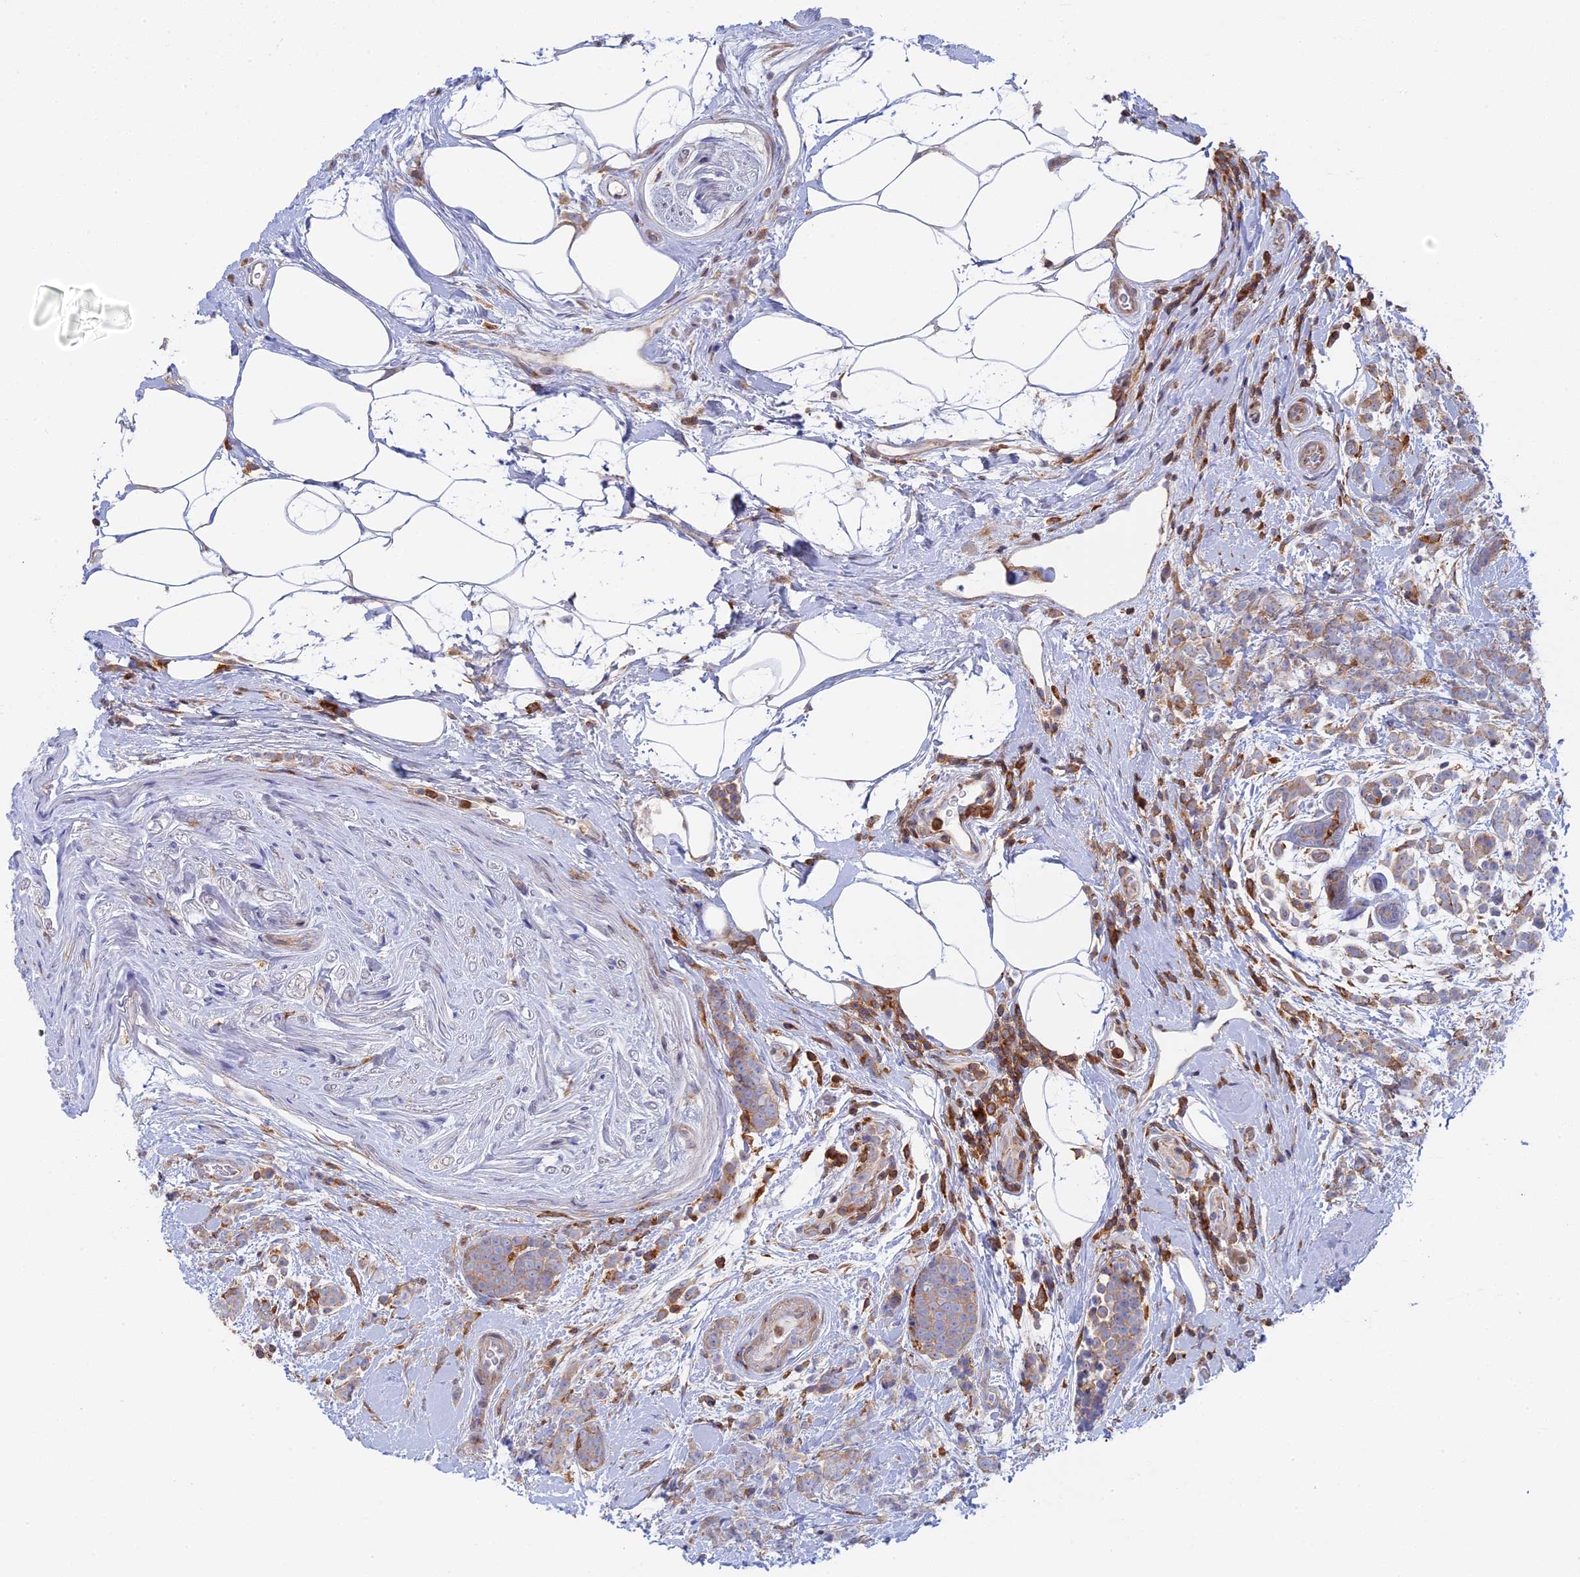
{"staining": {"intensity": "weak", "quantity": "25%-75%", "location": "cytoplasmic/membranous"}, "tissue": "breast cancer", "cell_type": "Tumor cells", "image_type": "cancer", "snomed": [{"axis": "morphology", "description": "Lobular carcinoma"}, {"axis": "topography", "description": "Breast"}], "caption": "Brown immunohistochemical staining in breast cancer (lobular carcinoma) reveals weak cytoplasmic/membranous expression in about 25%-75% of tumor cells.", "gene": "GMIP", "patient": {"sex": "female", "age": 58}}